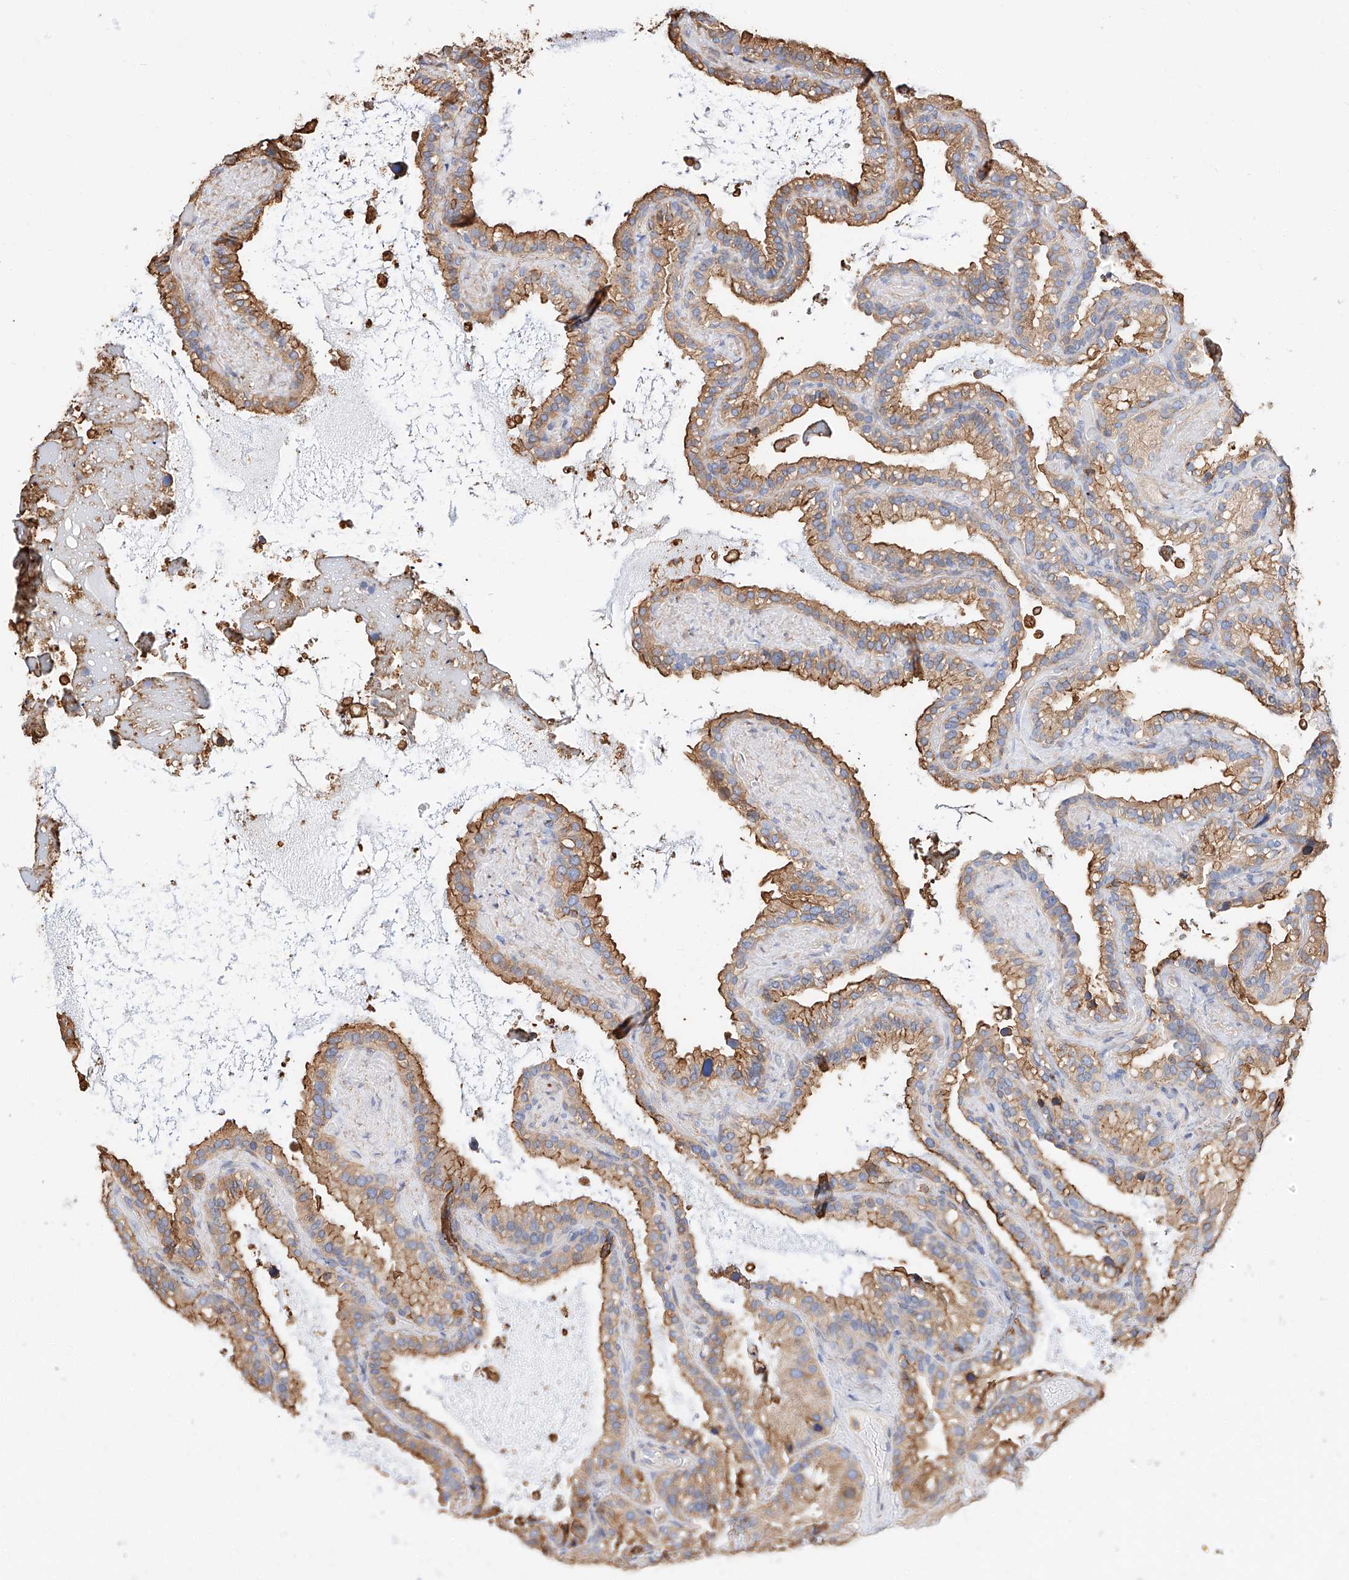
{"staining": {"intensity": "moderate", "quantity": ">75%", "location": "cytoplasmic/membranous"}, "tissue": "seminal vesicle", "cell_type": "Glandular cells", "image_type": "normal", "snomed": [{"axis": "morphology", "description": "Normal tissue, NOS"}, {"axis": "topography", "description": "Prostate"}, {"axis": "topography", "description": "Seminal veicle"}], "caption": "IHC of benign human seminal vesicle demonstrates medium levels of moderate cytoplasmic/membranous positivity in about >75% of glandular cells. The staining was performed using DAB (3,3'-diaminobenzidine), with brown indicating positive protein expression. Nuclei are stained blue with hematoxylin.", "gene": "WFS1", "patient": {"sex": "male", "age": 68}}